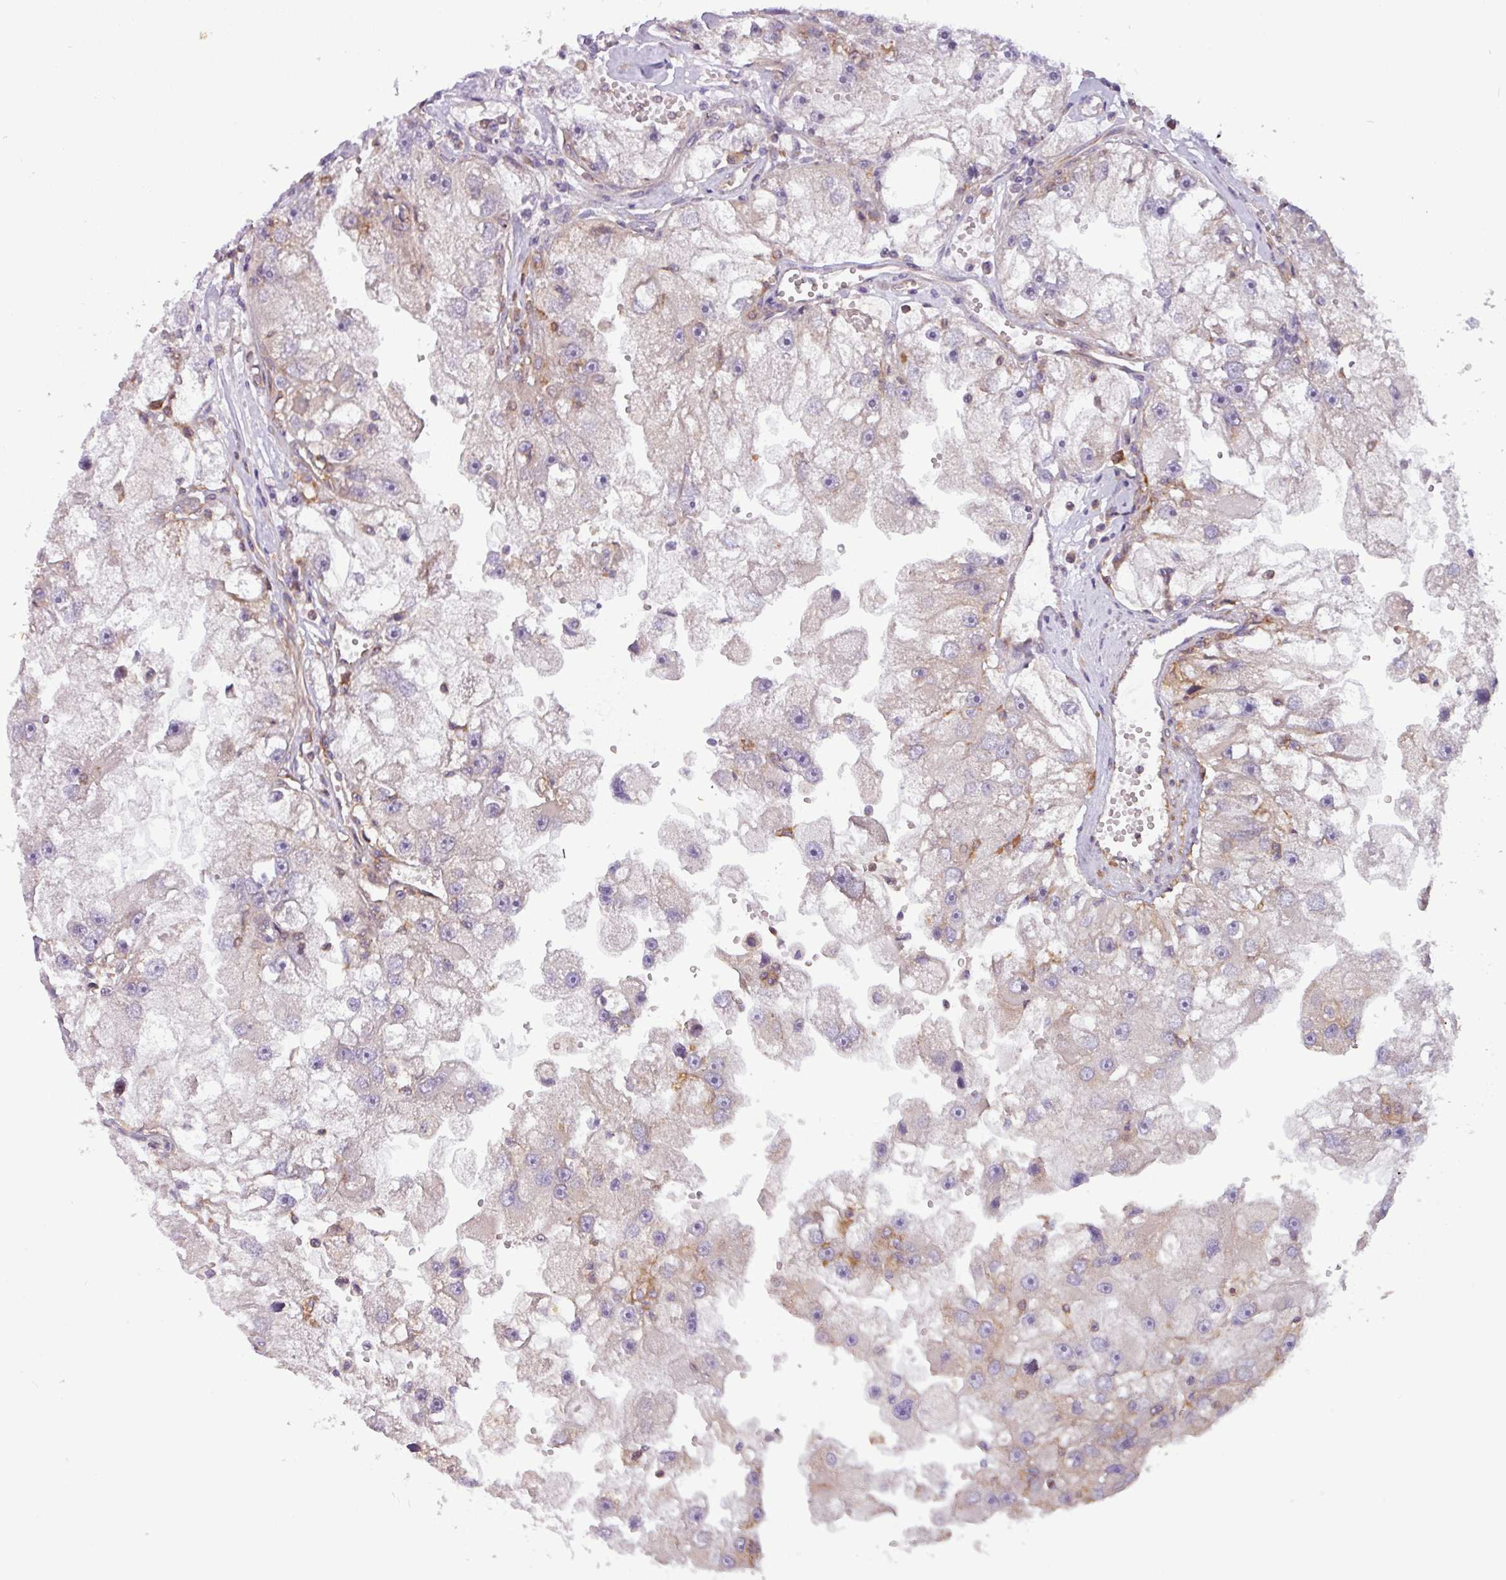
{"staining": {"intensity": "negative", "quantity": "none", "location": "none"}, "tissue": "renal cancer", "cell_type": "Tumor cells", "image_type": "cancer", "snomed": [{"axis": "morphology", "description": "Adenocarcinoma, NOS"}, {"axis": "topography", "description": "Kidney"}], "caption": "Renal cancer (adenocarcinoma) was stained to show a protein in brown. There is no significant expression in tumor cells.", "gene": "ACTR3", "patient": {"sex": "male", "age": 63}}